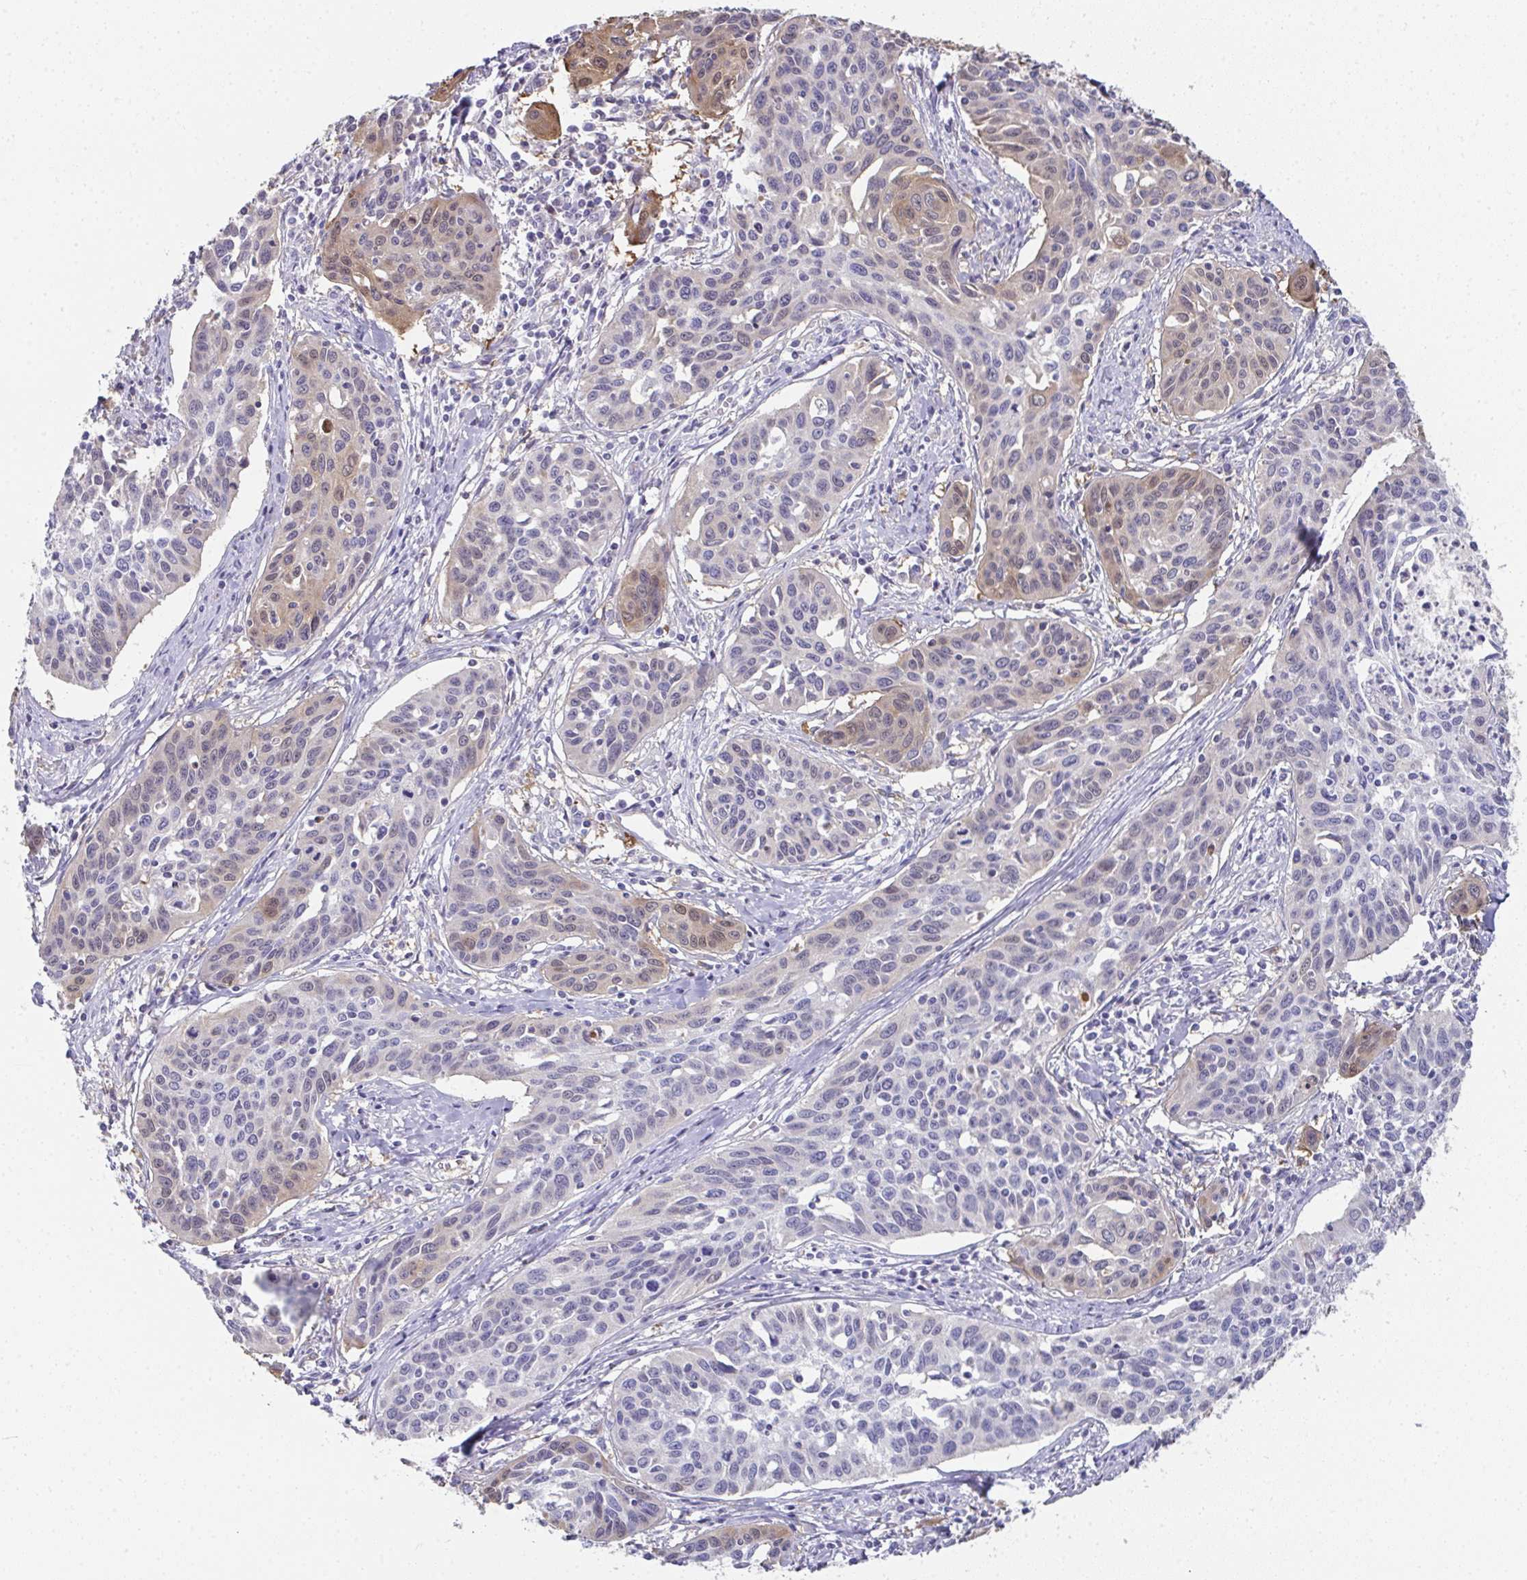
{"staining": {"intensity": "weak", "quantity": "<25%", "location": "cytoplasmic/membranous,nuclear"}, "tissue": "cervical cancer", "cell_type": "Tumor cells", "image_type": "cancer", "snomed": [{"axis": "morphology", "description": "Squamous cell carcinoma, NOS"}, {"axis": "topography", "description": "Cervix"}], "caption": "IHC micrograph of neoplastic tissue: squamous cell carcinoma (cervical) stained with DAB (3,3'-diaminobenzidine) displays no significant protein staining in tumor cells. (Stains: DAB IHC with hematoxylin counter stain, Microscopy: brightfield microscopy at high magnification).", "gene": "RBP1", "patient": {"sex": "female", "age": 31}}